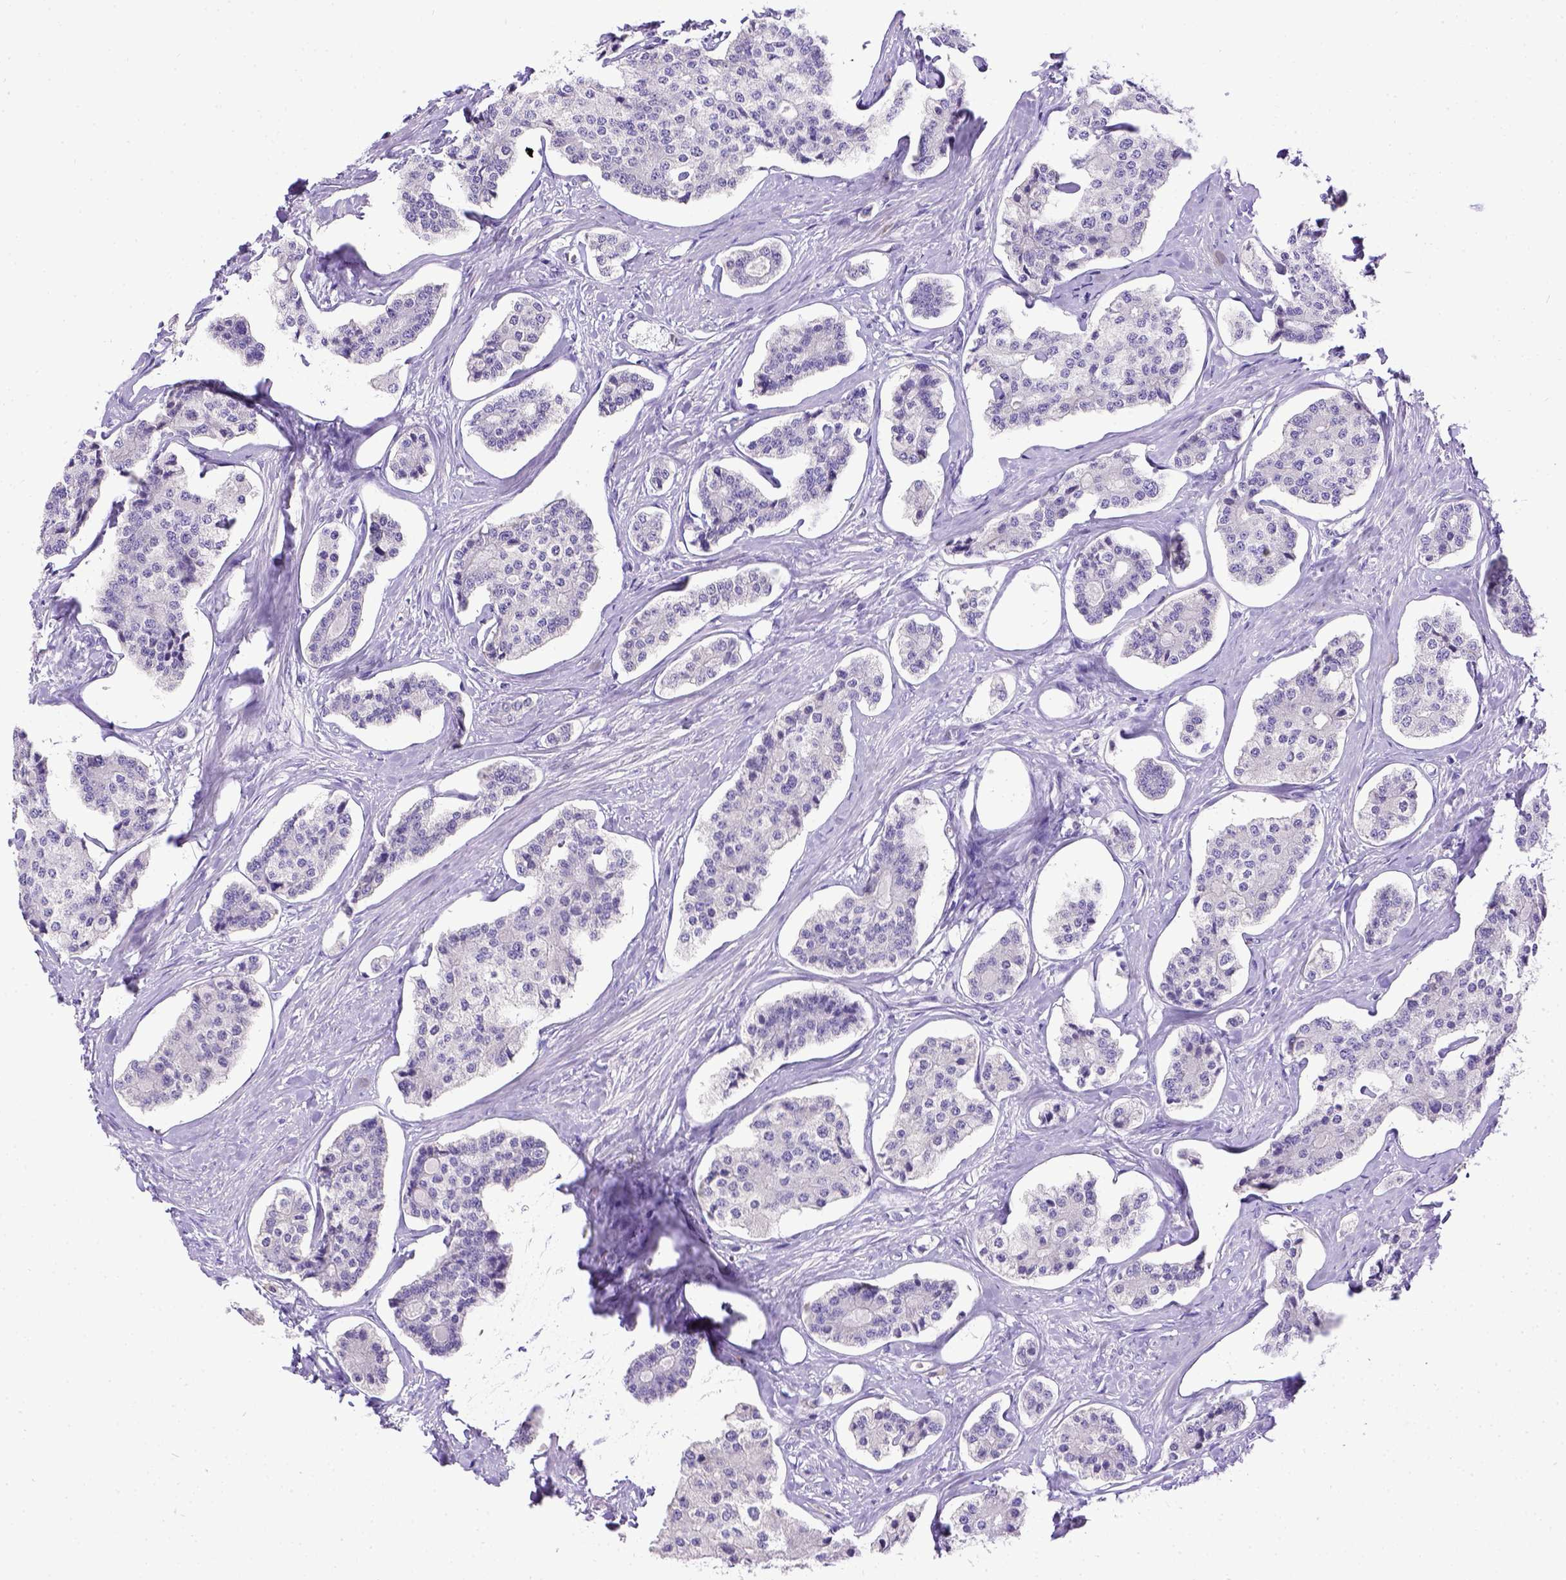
{"staining": {"intensity": "negative", "quantity": "none", "location": "none"}, "tissue": "carcinoid", "cell_type": "Tumor cells", "image_type": "cancer", "snomed": [{"axis": "morphology", "description": "Carcinoid, malignant, NOS"}, {"axis": "topography", "description": "Small intestine"}], "caption": "An image of malignant carcinoid stained for a protein reveals no brown staining in tumor cells. (DAB (3,3'-diaminobenzidine) IHC, high magnification).", "gene": "ESR1", "patient": {"sex": "female", "age": 65}}